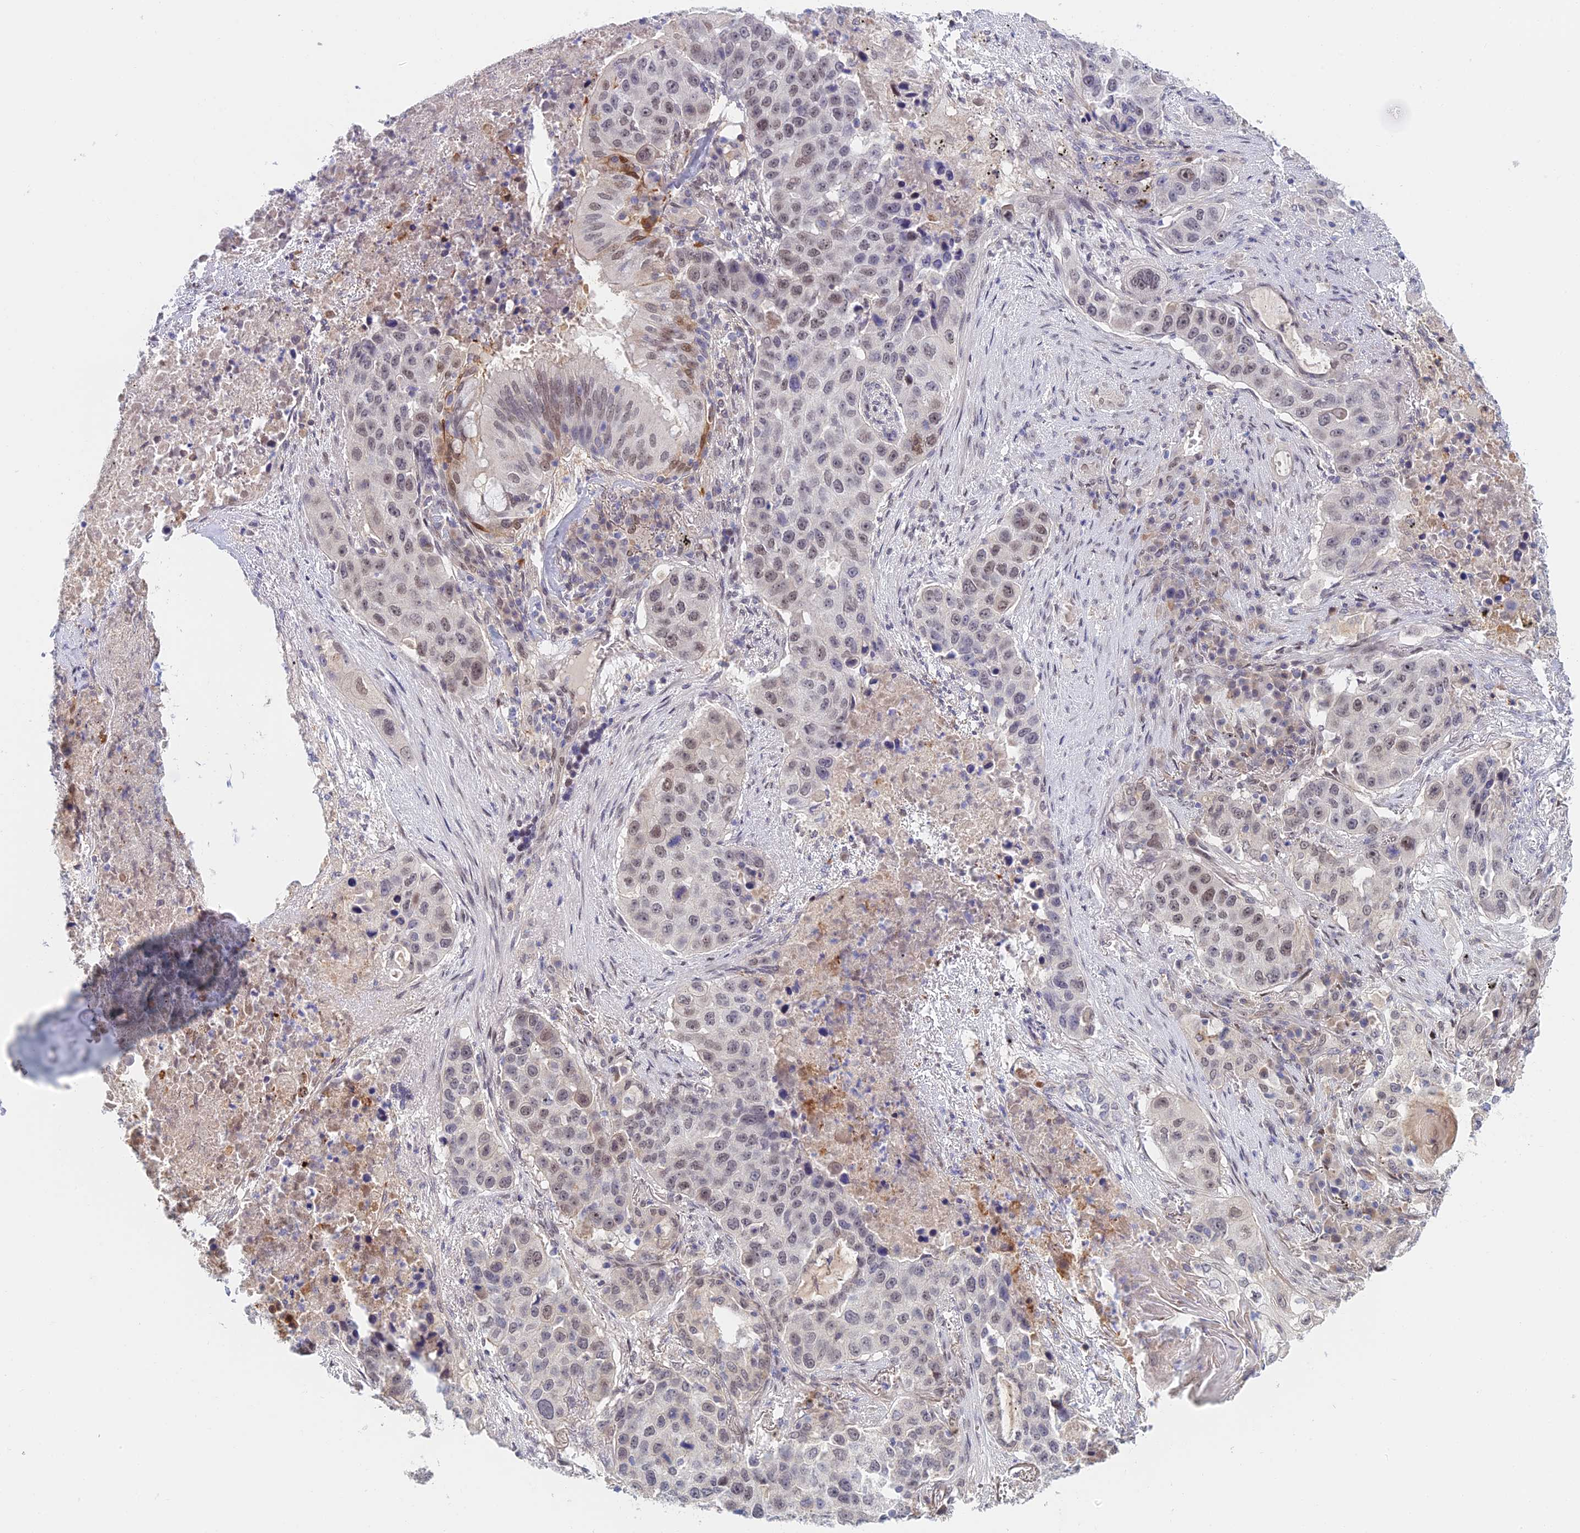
{"staining": {"intensity": "weak", "quantity": "25%-75%", "location": "nuclear"}, "tissue": "lung cancer", "cell_type": "Tumor cells", "image_type": "cancer", "snomed": [{"axis": "morphology", "description": "Squamous cell carcinoma, NOS"}, {"axis": "topography", "description": "Lung"}], "caption": "Squamous cell carcinoma (lung) tissue reveals weak nuclear positivity in about 25%-75% of tumor cells", "gene": "ZUP1", "patient": {"sex": "female", "age": 63}}